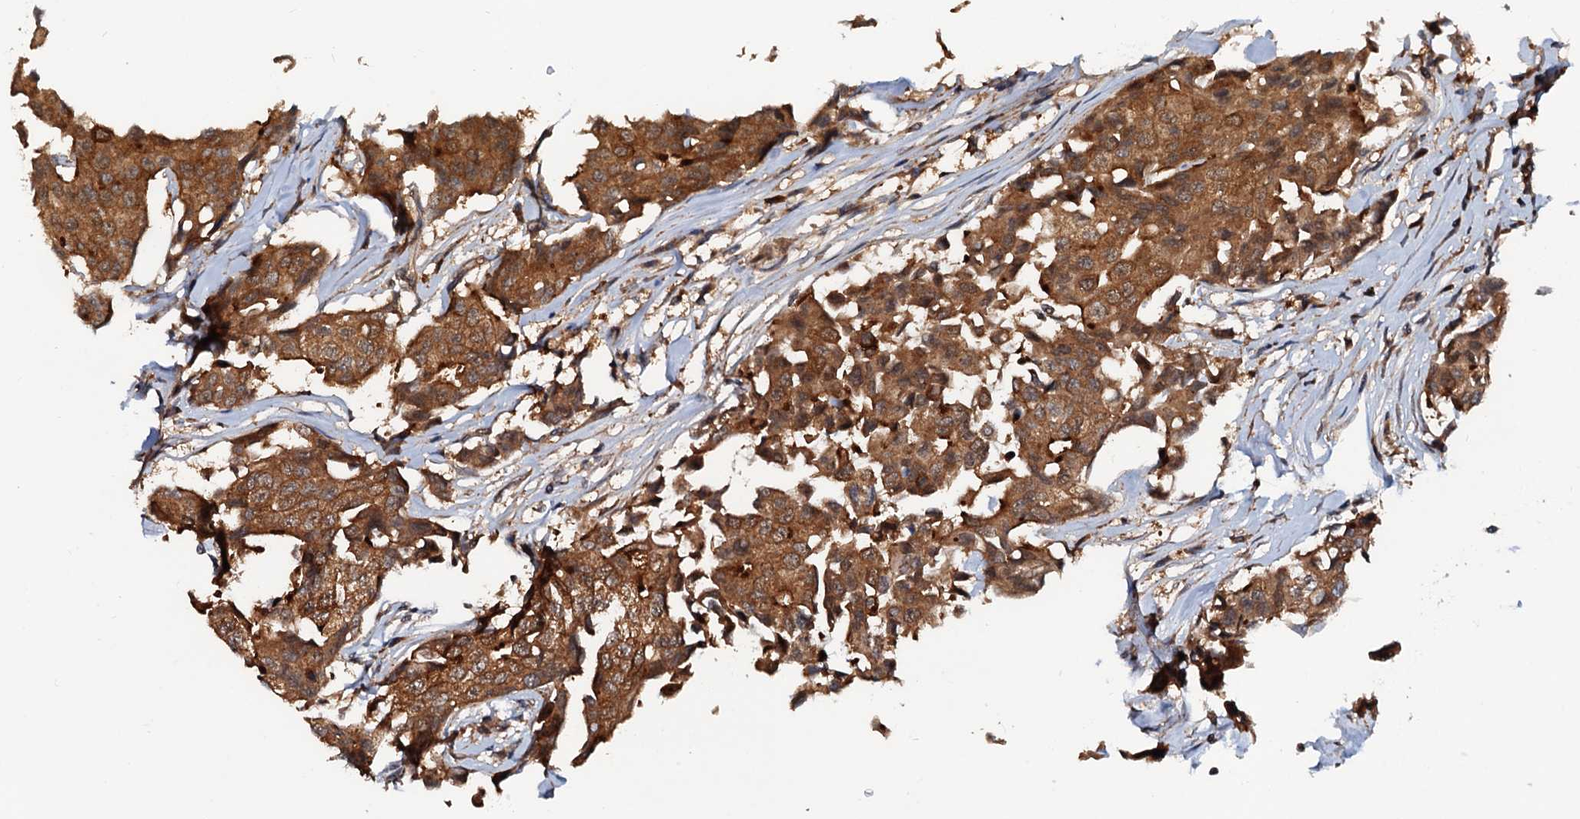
{"staining": {"intensity": "moderate", "quantity": ">75%", "location": "cytoplasmic/membranous"}, "tissue": "breast cancer", "cell_type": "Tumor cells", "image_type": "cancer", "snomed": [{"axis": "morphology", "description": "Duct carcinoma"}, {"axis": "topography", "description": "Breast"}], "caption": "An image of breast infiltrating ductal carcinoma stained for a protein displays moderate cytoplasmic/membranous brown staining in tumor cells.", "gene": "AAGAB", "patient": {"sex": "female", "age": 80}}